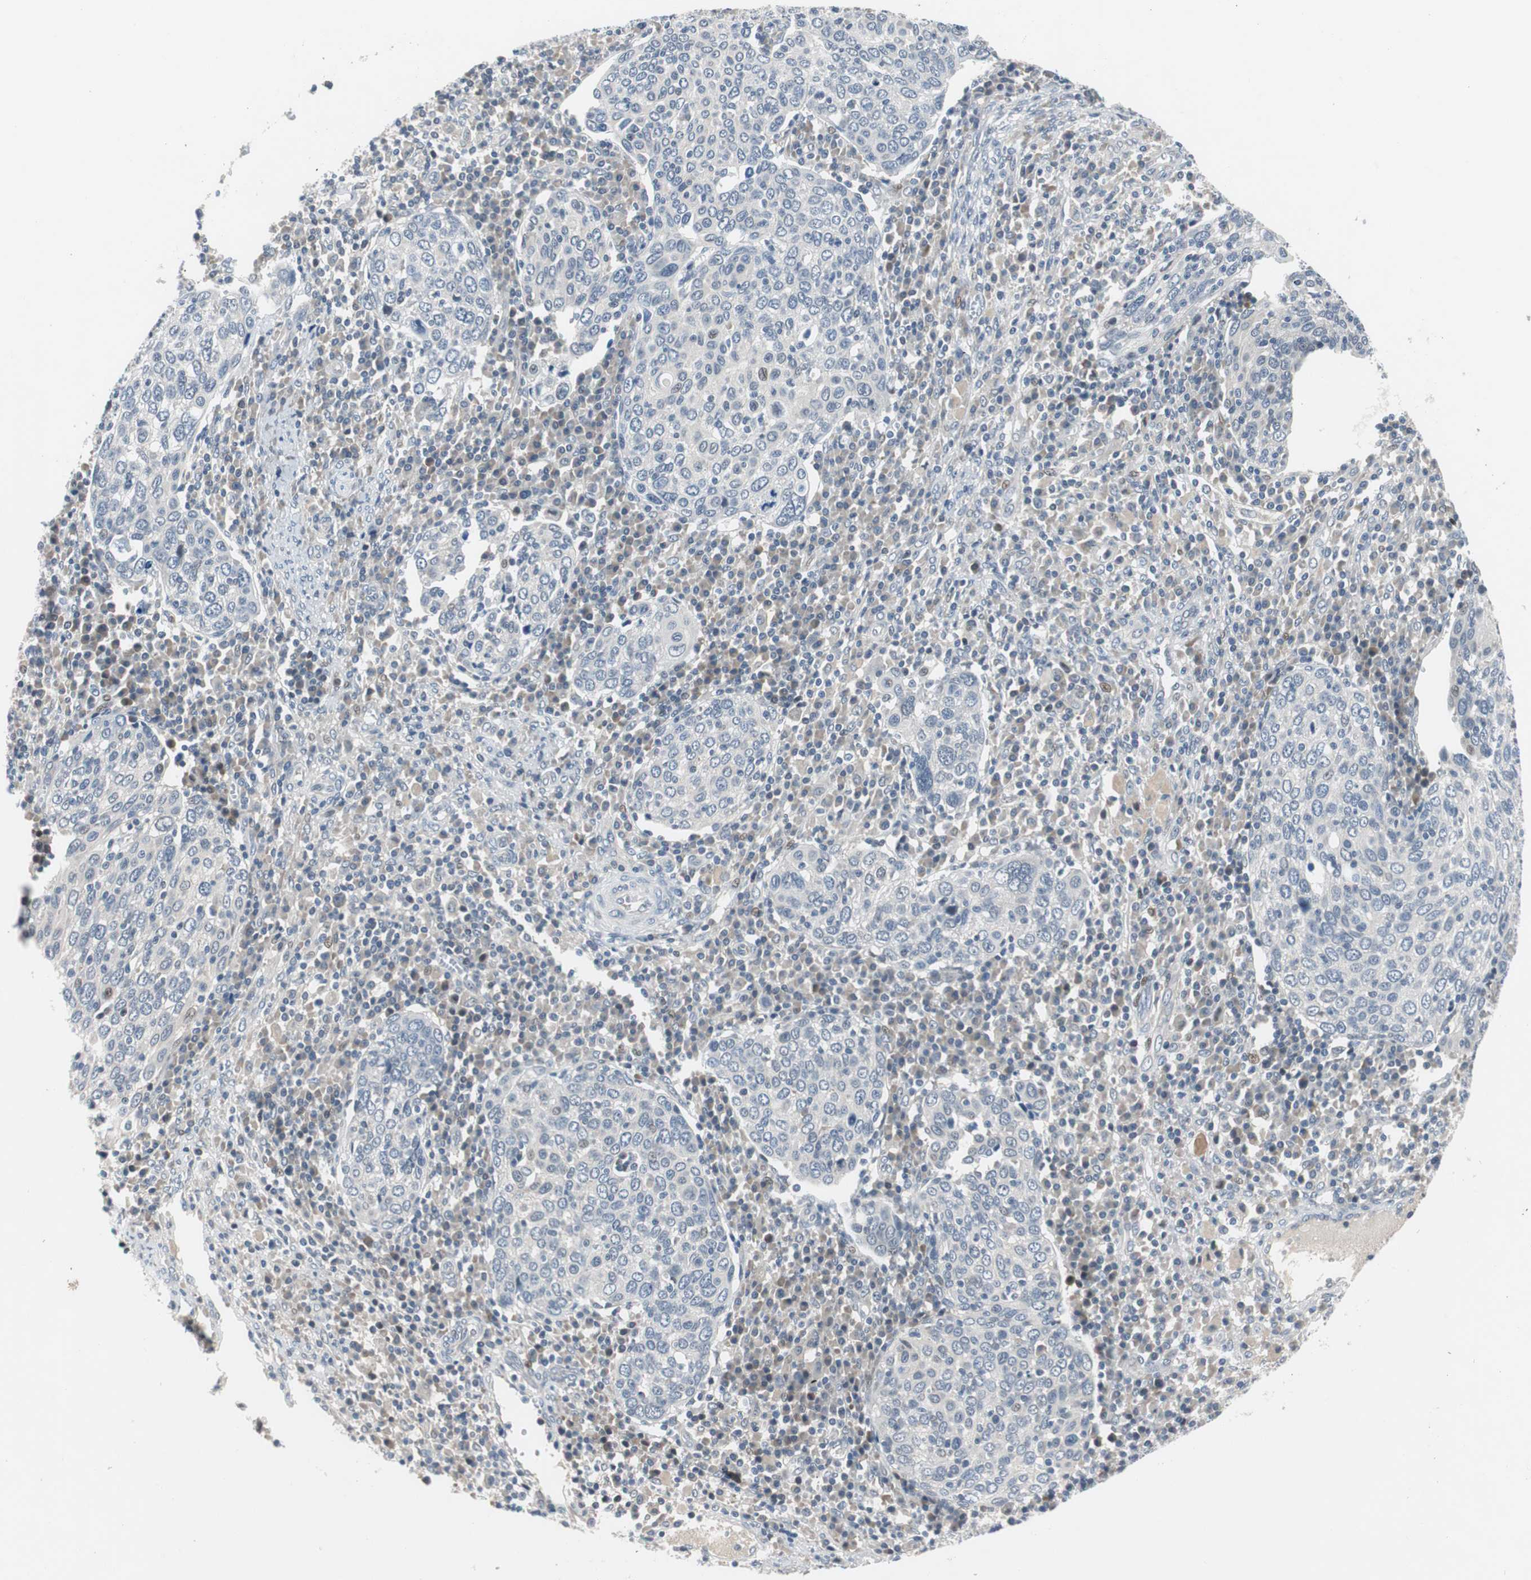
{"staining": {"intensity": "negative", "quantity": "none", "location": "none"}, "tissue": "cervical cancer", "cell_type": "Tumor cells", "image_type": "cancer", "snomed": [{"axis": "morphology", "description": "Squamous cell carcinoma, NOS"}, {"axis": "topography", "description": "Cervix"}], "caption": "A high-resolution image shows immunohistochemistry staining of squamous cell carcinoma (cervical), which reveals no significant expression in tumor cells.", "gene": "MAP2K4", "patient": {"sex": "female", "age": 40}}